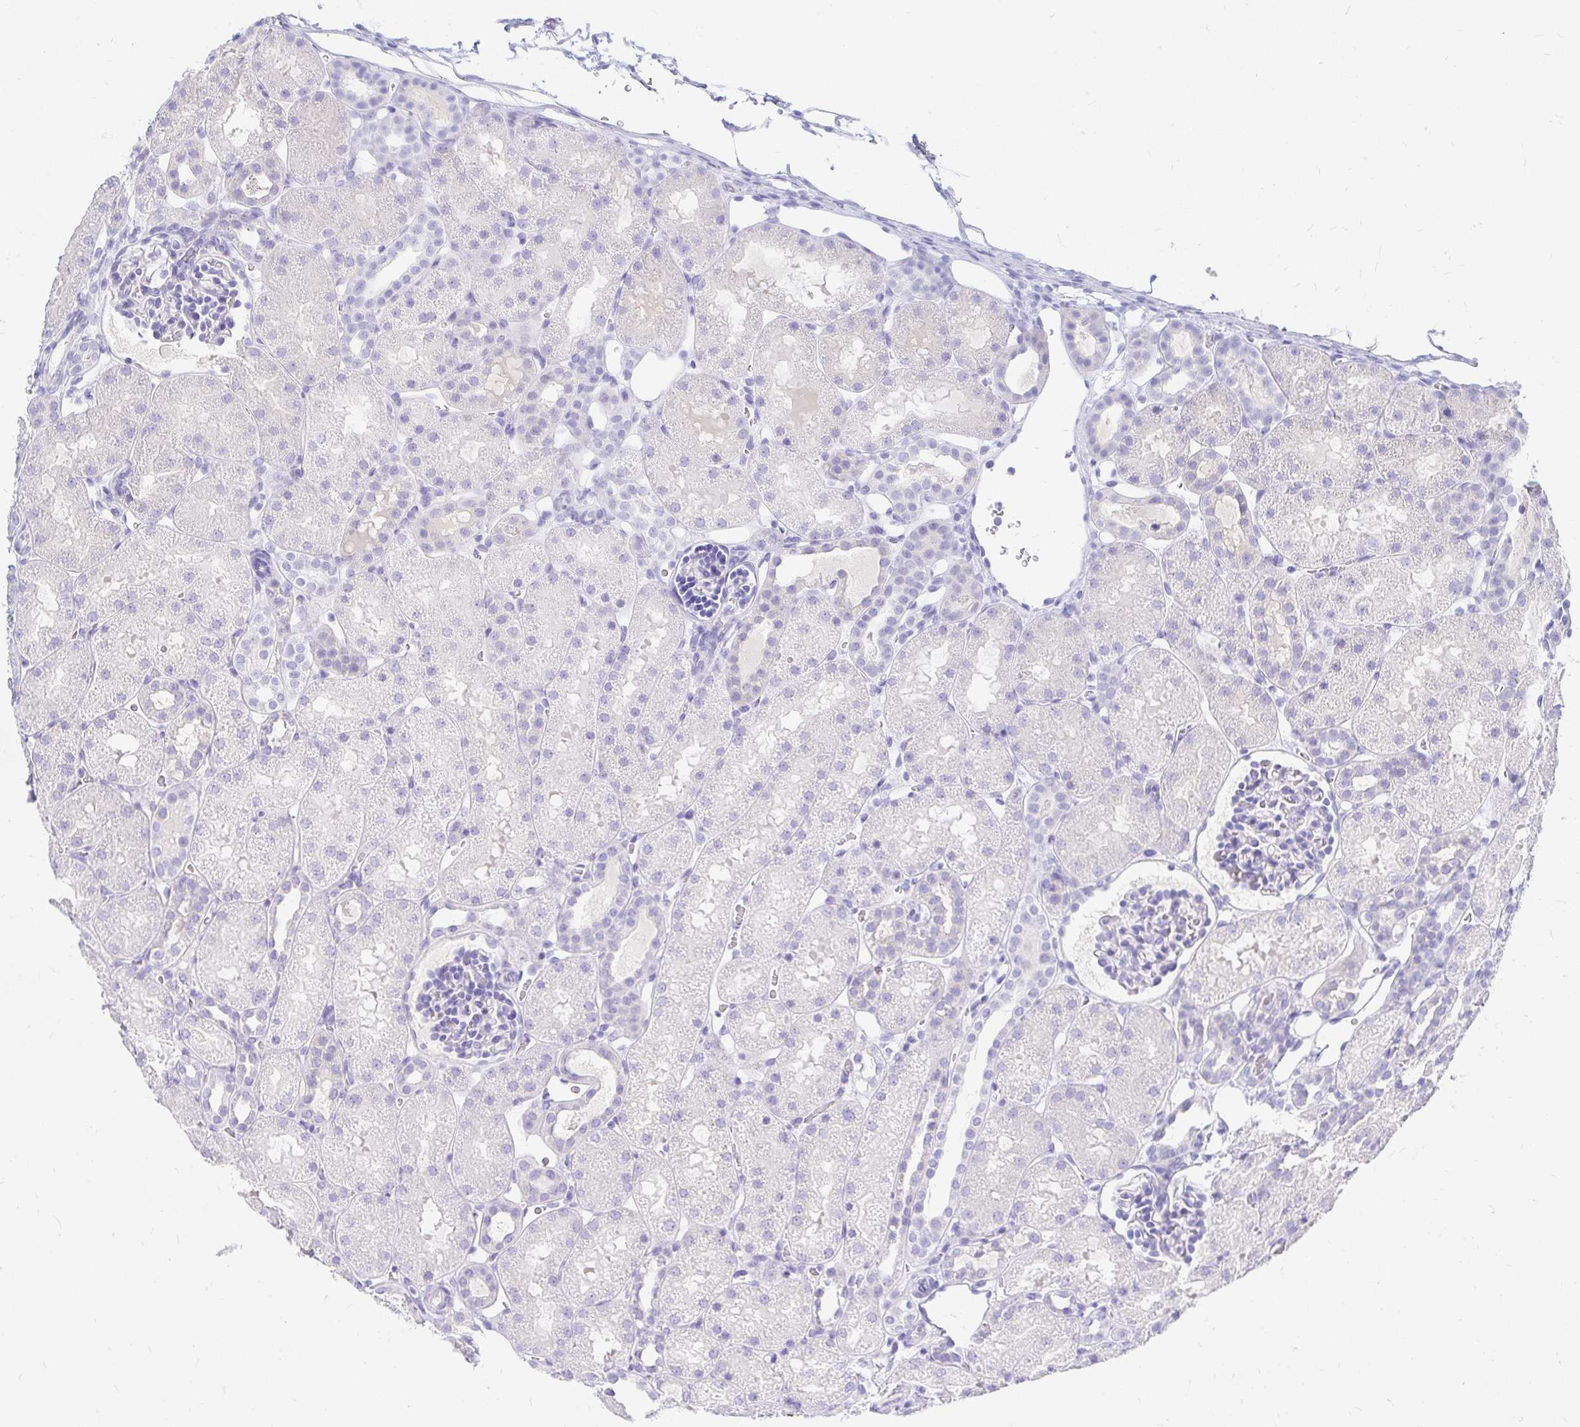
{"staining": {"intensity": "negative", "quantity": "none", "location": "none"}, "tissue": "kidney", "cell_type": "Cells in glomeruli", "image_type": "normal", "snomed": [{"axis": "morphology", "description": "Normal tissue, NOS"}, {"axis": "topography", "description": "Kidney"}], "caption": "High magnification brightfield microscopy of unremarkable kidney stained with DAB (3,3'-diaminobenzidine) (brown) and counterstained with hematoxylin (blue): cells in glomeruli show no significant expression. Nuclei are stained in blue.", "gene": "NR2E1", "patient": {"sex": "male", "age": 2}}